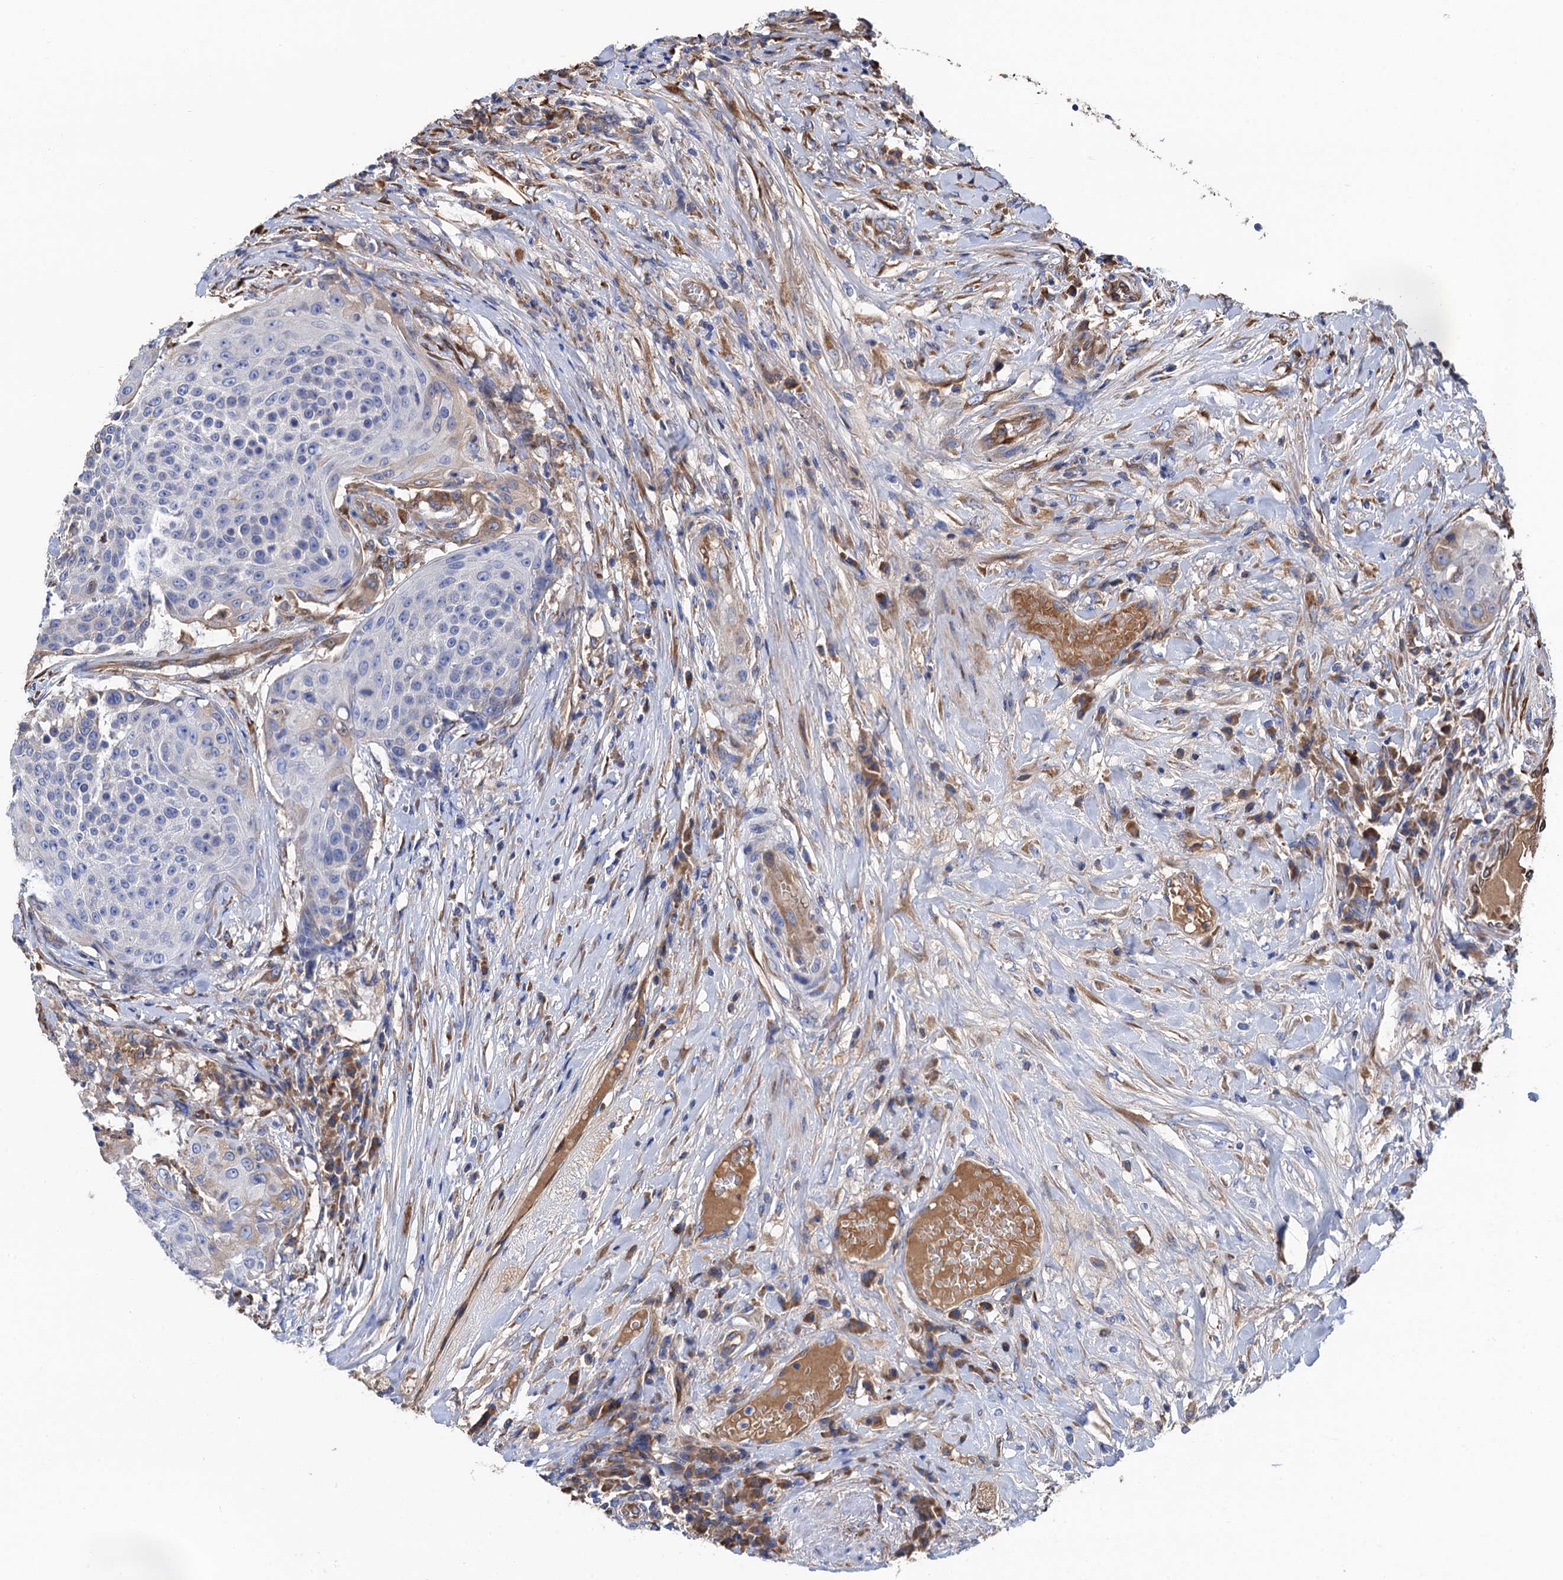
{"staining": {"intensity": "negative", "quantity": "none", "location": "none"}, "tissue": "urothelial cancer", "cell_type": "Tumor cells", "image_type": "cancer", "snomed": [{"axis": "morphology", "description": "Urothelial carcinoma, High grade"}, {"axis": "topography", "description": "Urinary bladder"}], "caption": "High power microscopy histopathology image of an immunohistochemistry photomicrograph of urothelial carcinoma (high-grade), revealing no significant positivity in tumor cells. (DAB immunohistochemistry (IHC) visualized using brightfield microscopy, high magnification).", "gene": "CNNM1", "patient": {"sex": "female", "age": 63}}